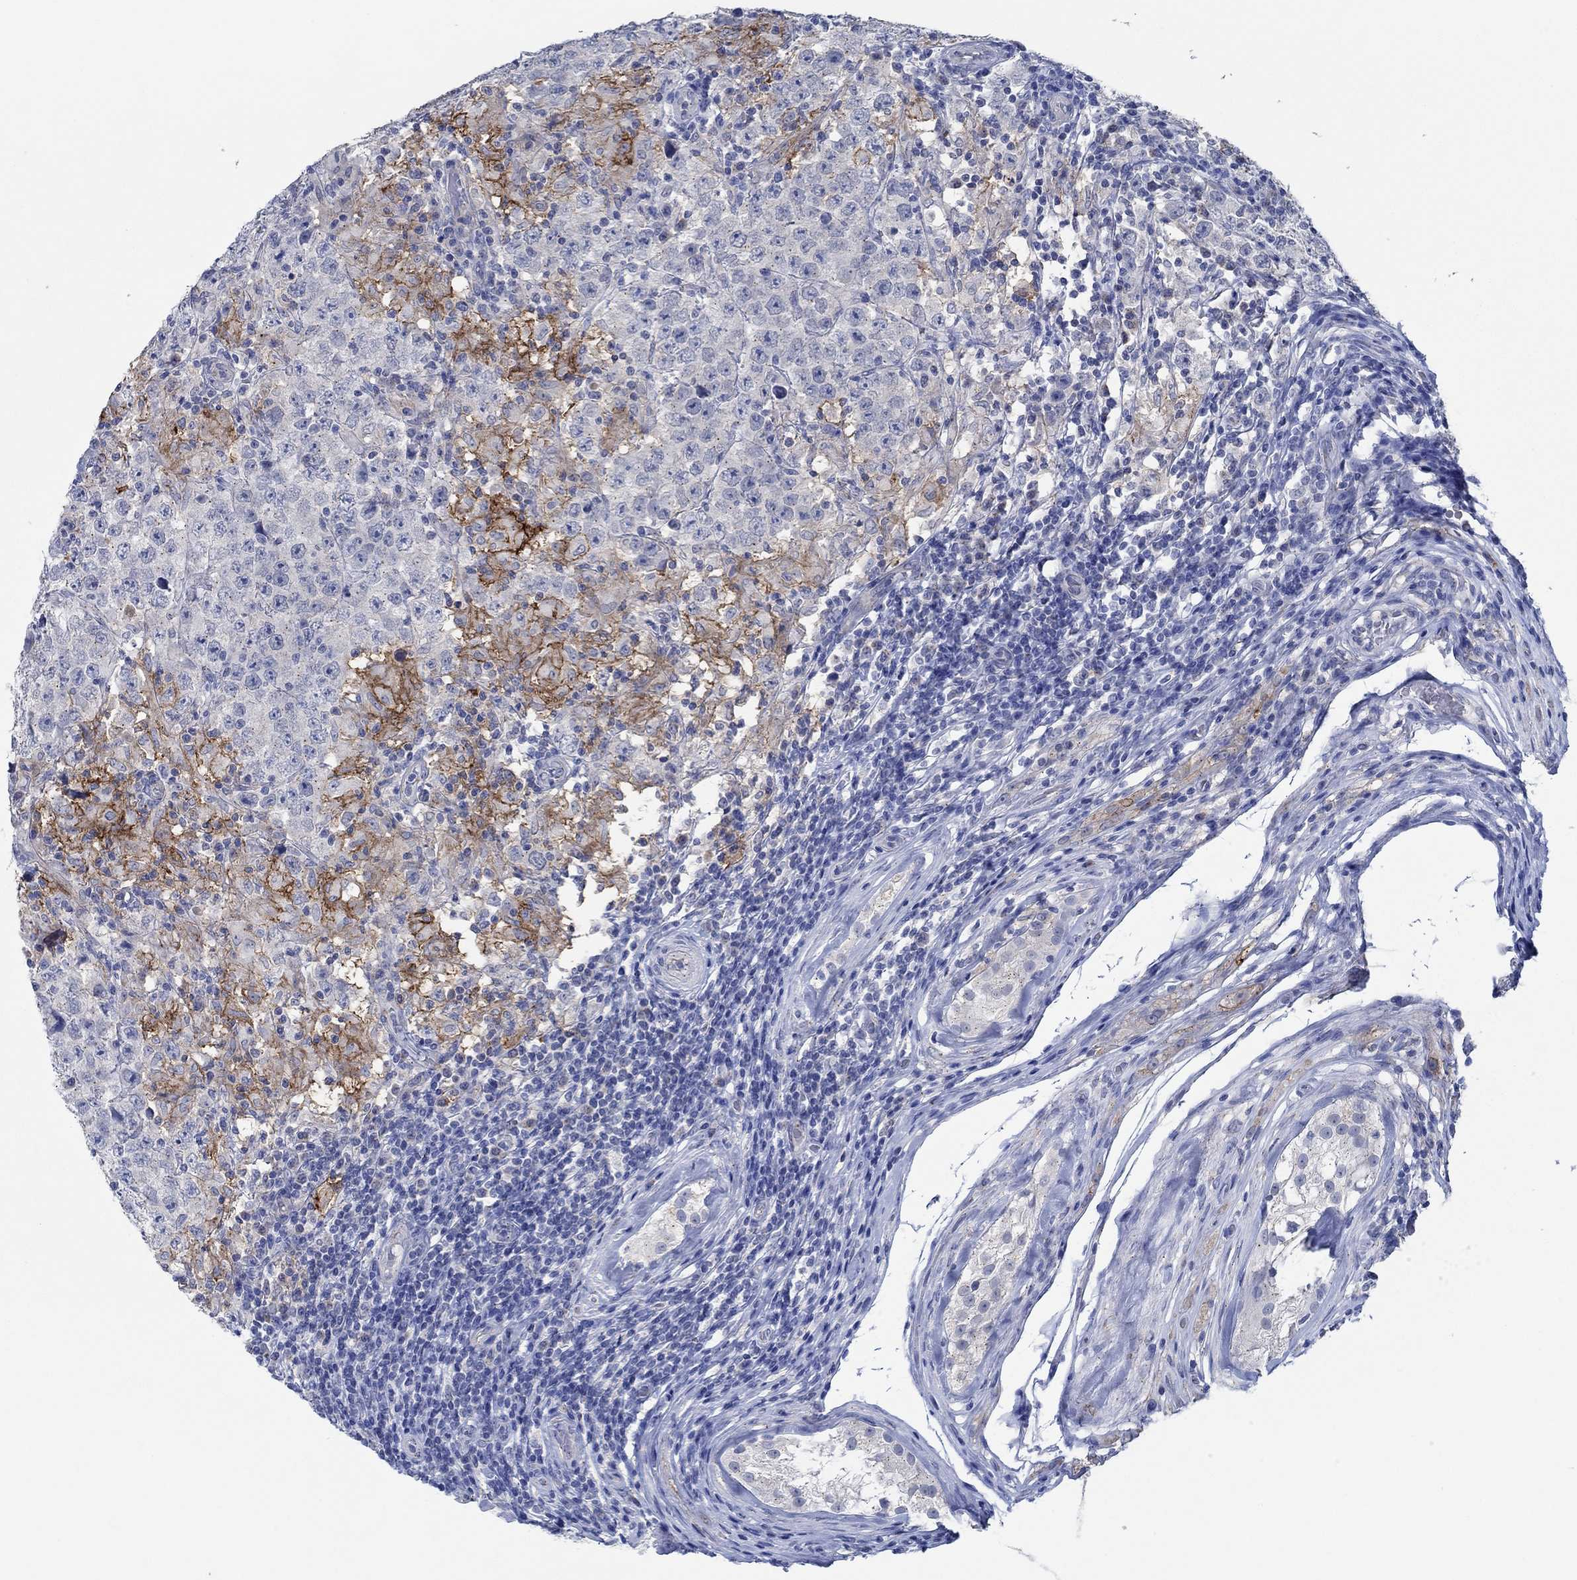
{"staining": {"intensity": "strong", "quantity": "<25%", "location": "cytoplasmic/membranous"}, "tissue": "testis cancer", "cell_type": "Tumor cells", "image_type": "cancer", "snomed": [{"axis": "morphology", "description": "Seminoma, NOS"}, {"axis": "morphology", "description": "Carcinoma, Embryonal, NOS"}, {"axis": "topography", "description": "Testis"}], "caption": "This is an image of immunohistochemistry staining of testis seminoma, which shows strong expression in the cytoplasmic/membranous of tumor cells.", "gene": "CPM", "patient": {"sex": "male", "age": 41}}